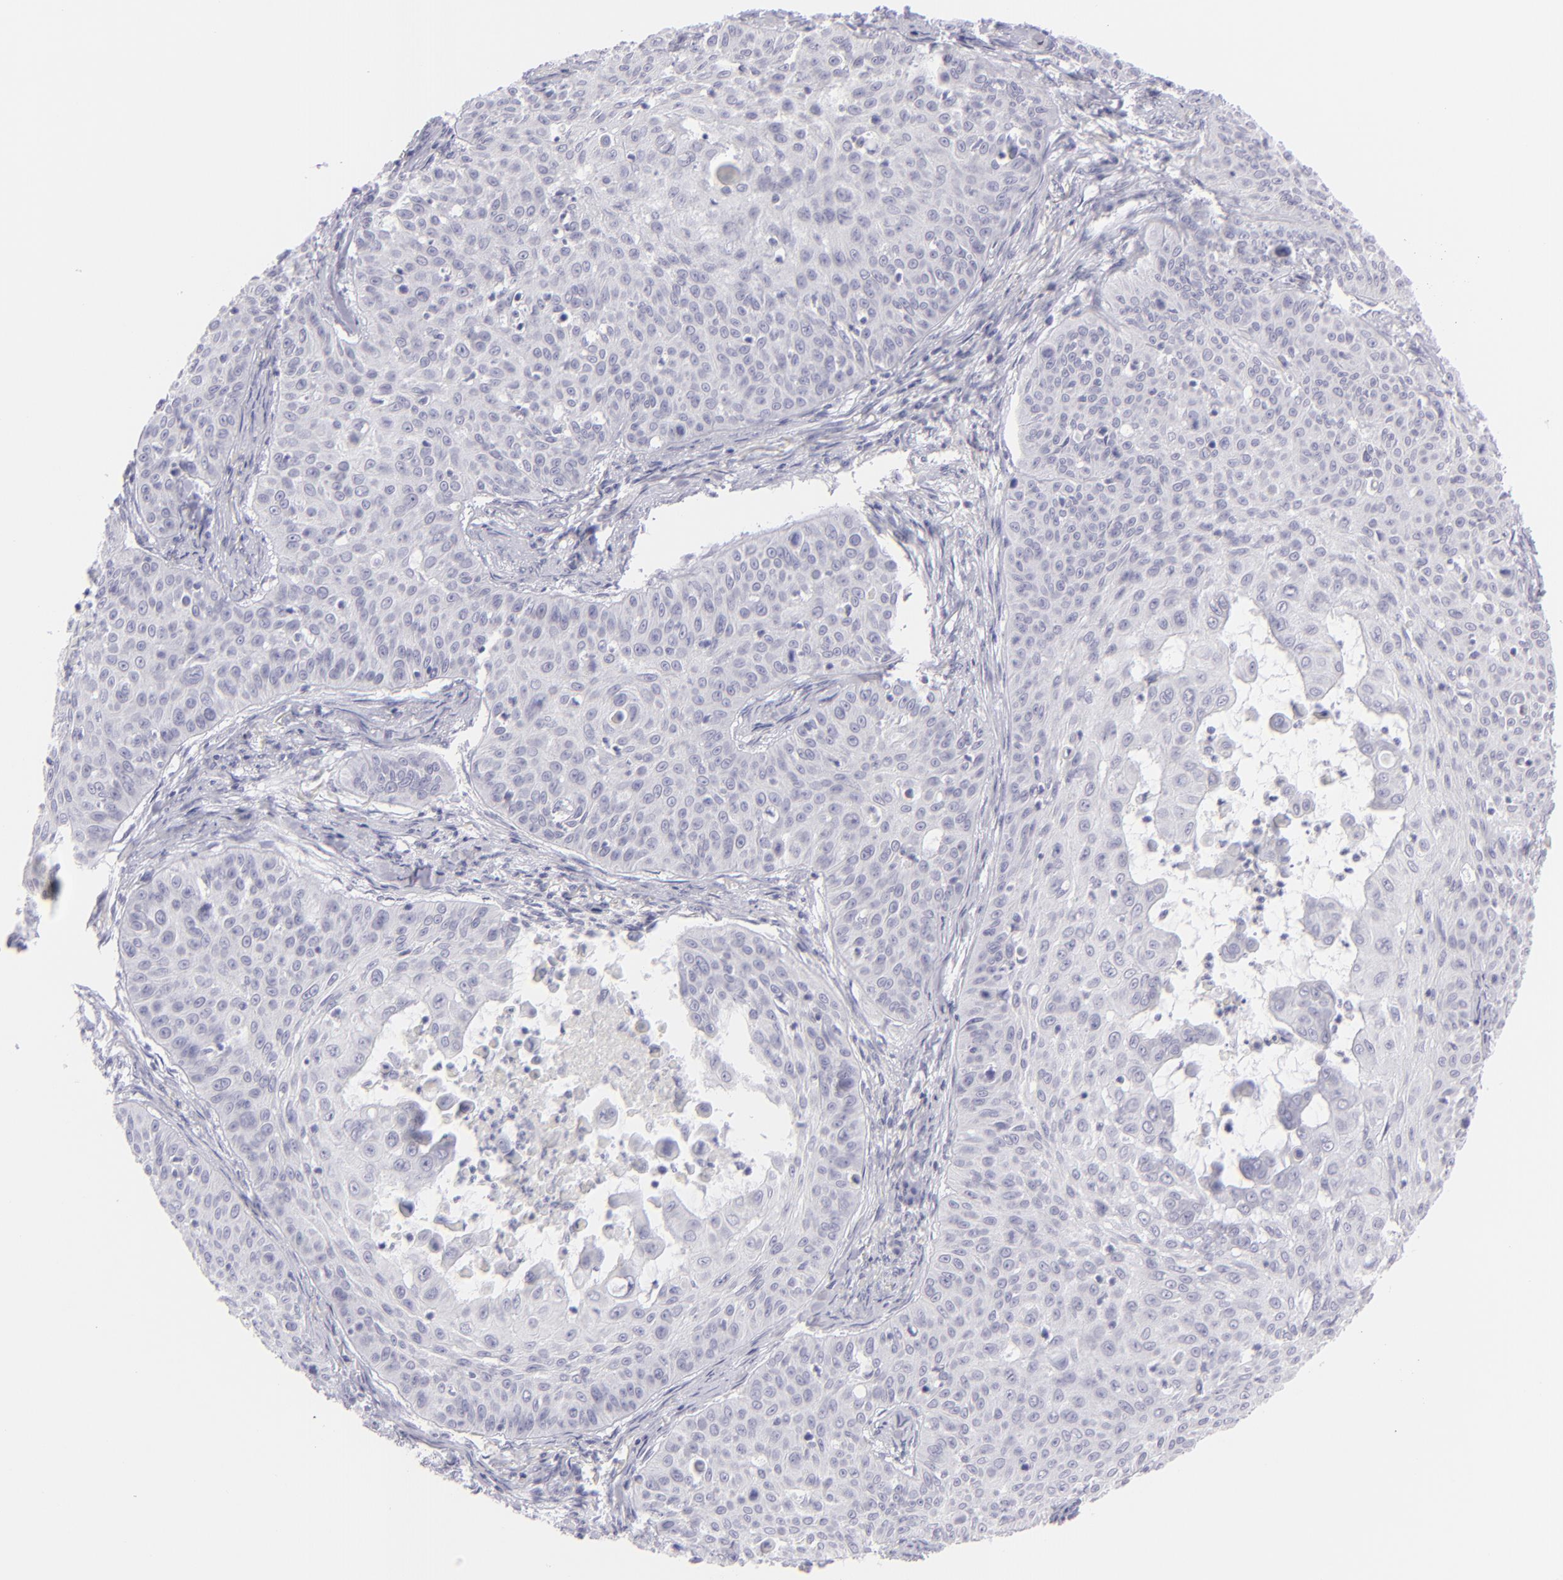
{"staining": {"intensity": "negative", "quantity": "none", "location": "none"}, "tissue": "skin cancer", "cell_type": "Tumor cells", "image_type": "cancer", "snomed": [{"axis": "morphology", "description": "Squamous cell carcinoma, NOS"}, {"axis": "topography", "description": "Skin"}], "caption": "An immunohistochemistry (IHC) micrograph of skin cancer (squamous cell carcinoma) is shown. There is no staining in tumor cells of skin cancer (squamous cell carcinoma). The staining was performed using DAB (3,3'-diaminobenzidine) to visualize the protein expression in brown, while the nuclei were stained in blue with hematoxylin (Magnification: 20x).", "gene": "FCER2", "patient": {"sex": "male", "age": 82}}